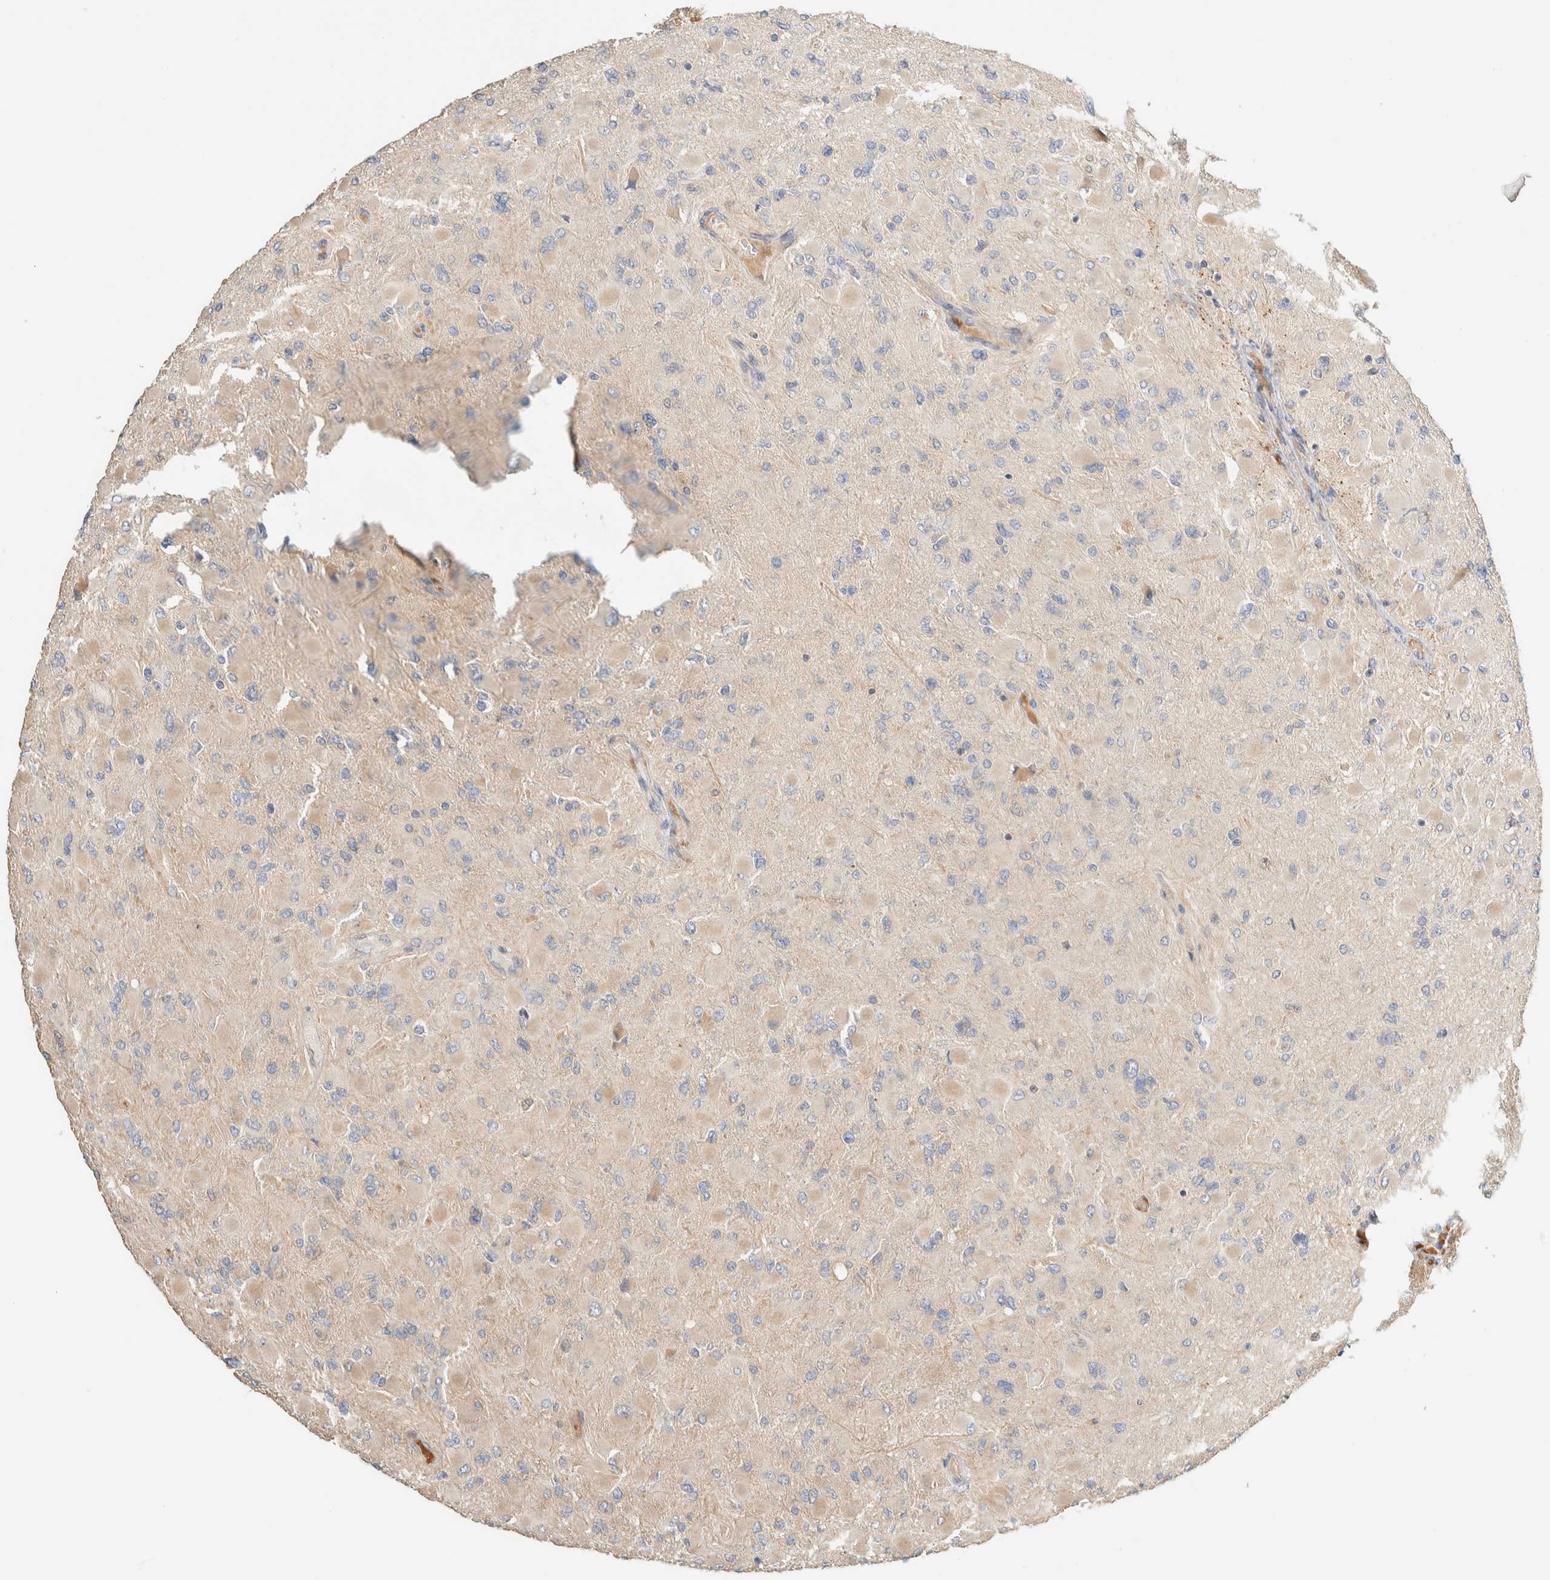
{"staining": {"intensity": "weak", "quantity": "<25%", "location": "cytoplasmic/membranous"}, "tissue": "glioma", "cell_type": "Tumor cells", "image_type": "cancer", "snomed": [{"axis": "morphology", "description": "Glioma, malignant, High grade"}, {"axis": "topography", "description": "Cerebral cortex"}], "caption": "An immunohistochemistry histopathology image of malignant high-grade glioma is shown. There is no staining in tumor cells of malignant high-grade glioma.", "gene": "SETD4", "patient": {"sex": "female", "age": 36}}